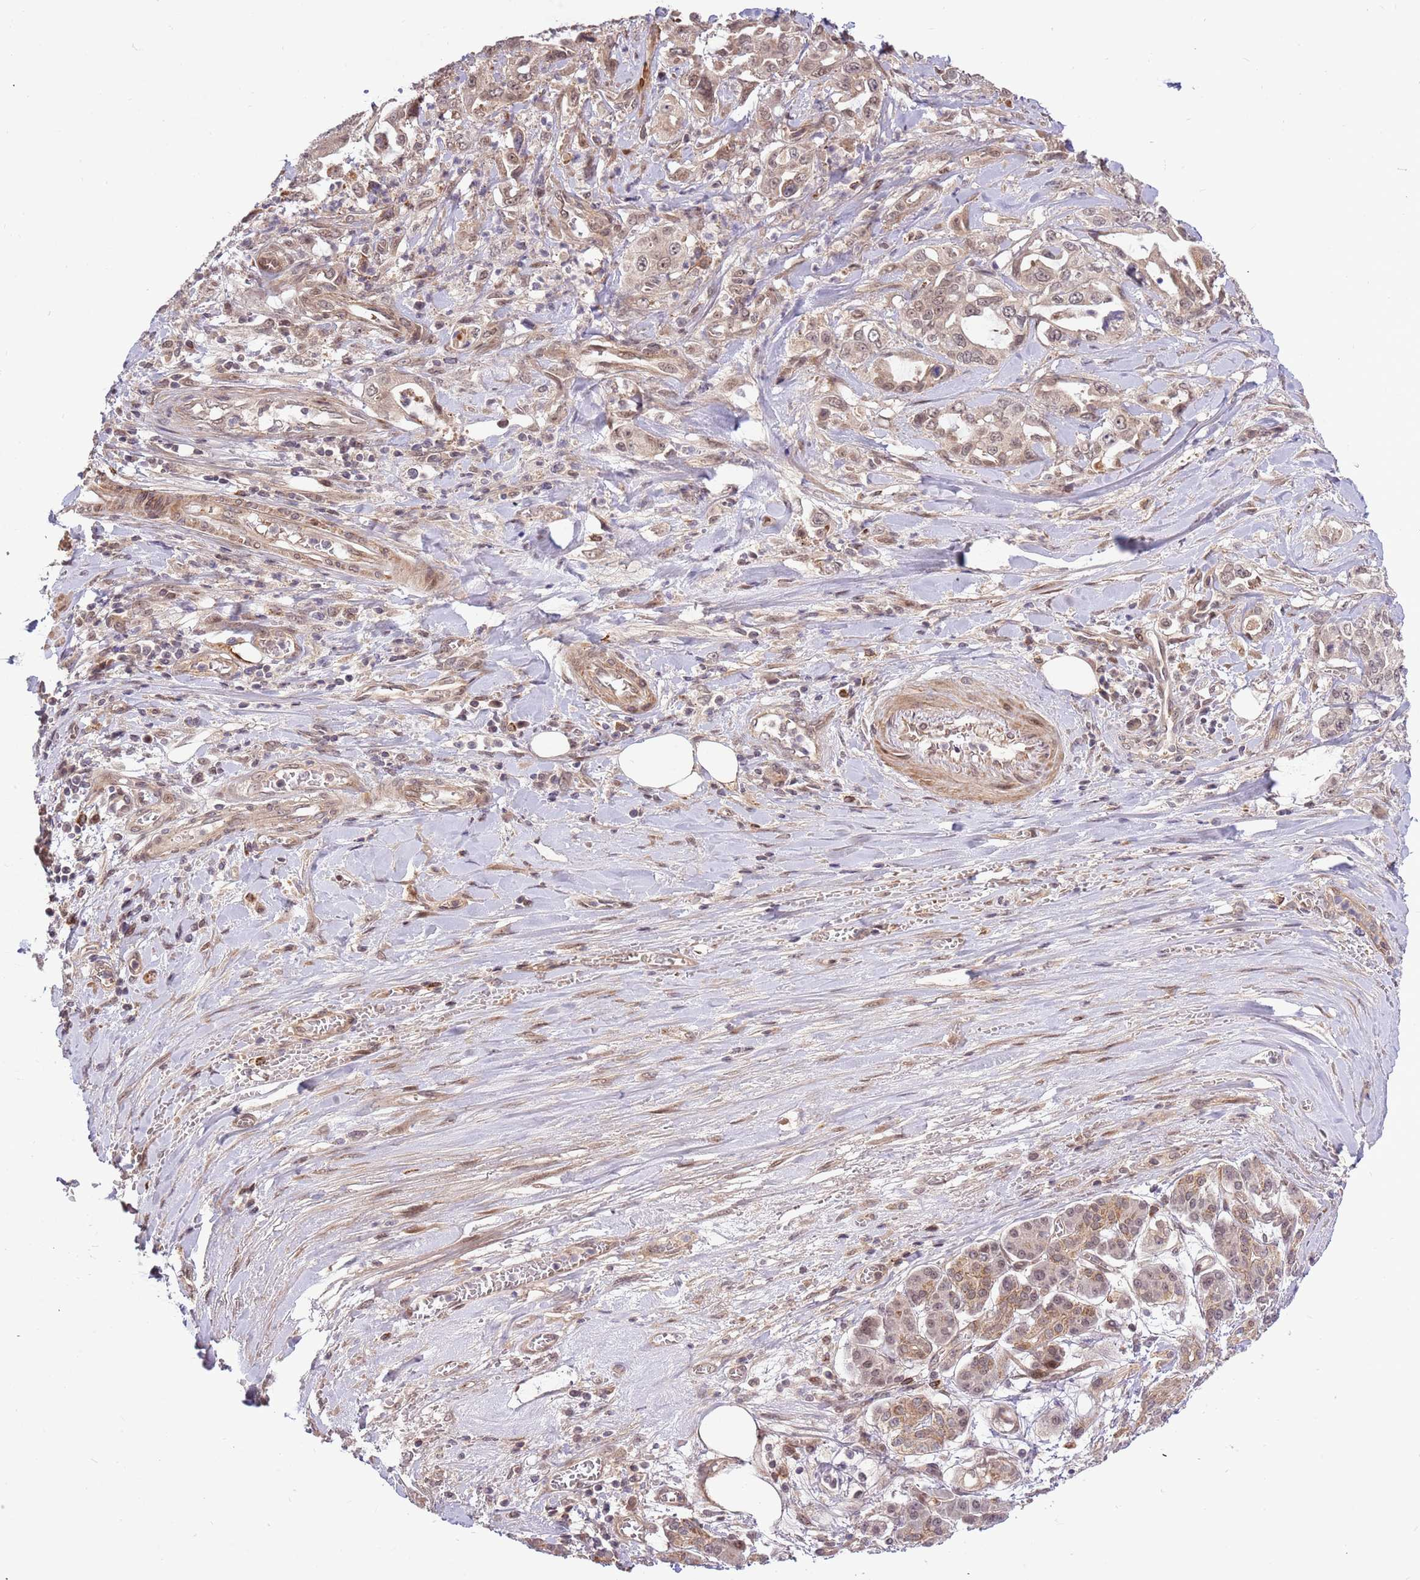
{"staining": {"intensity": "weak", "quantity": "25%-75%", "location": "nuclear"}, "tissue": "pancreatic cancer", "cell_type": "Tumor cells", "image_type": "cancer", "snomed": [{"axis": "morphology", "description": "Adenocarcinoma, NOS"}, {"axis": "topography", "description": "Pancreas"}], "caption": "Immunohistochemical staining of human pancreatic adenocarcinoma reveals weak nuclear protein expression in about 25%-75% of tumor cells.", "gene": "HAUS3", "patient": {"sex": "female", "age": 61}}